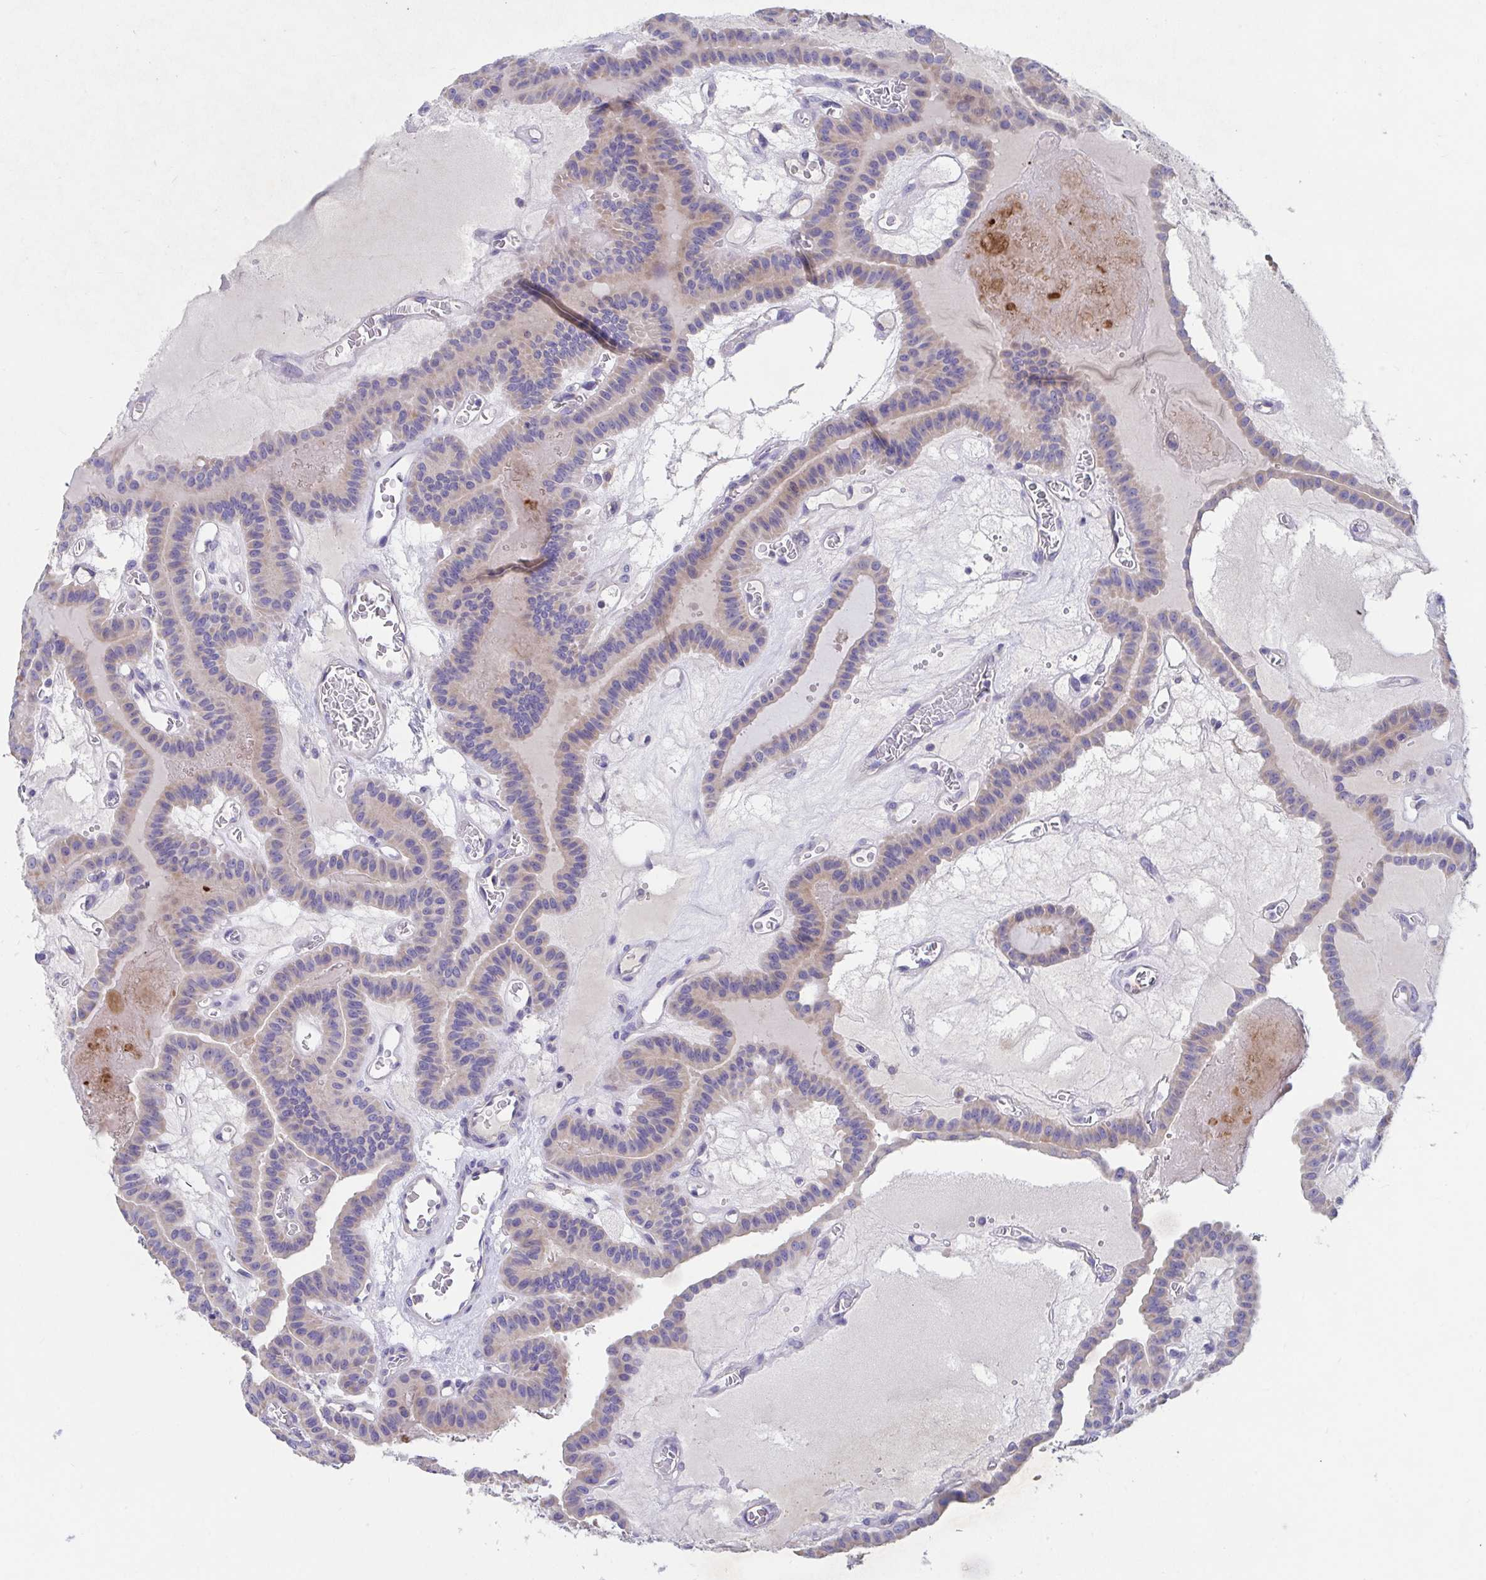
{"staining": {"intensity": "moderate", "quantity": "<25%", "location": "cytoplasmic/membranous"}, "tissue": "thyroid cancer", "cell_type": "Tumor cells", "image_type": "cancer", "snomed": [{"axis": "morphology", "description": "Papillary adenocarcinoma, NOS"}, {"axis": "topography", "description": "Thyroid gland"}], "caption": "Thyroid cancer (papillary adenocarcinoma) stained for a protein (brown) reveals moderate cytoplasmic/membranous positive positivity in about <25% of tumor cells.", "gene": "ZNF561", "patient": {"sex": "male", "age": 87}}